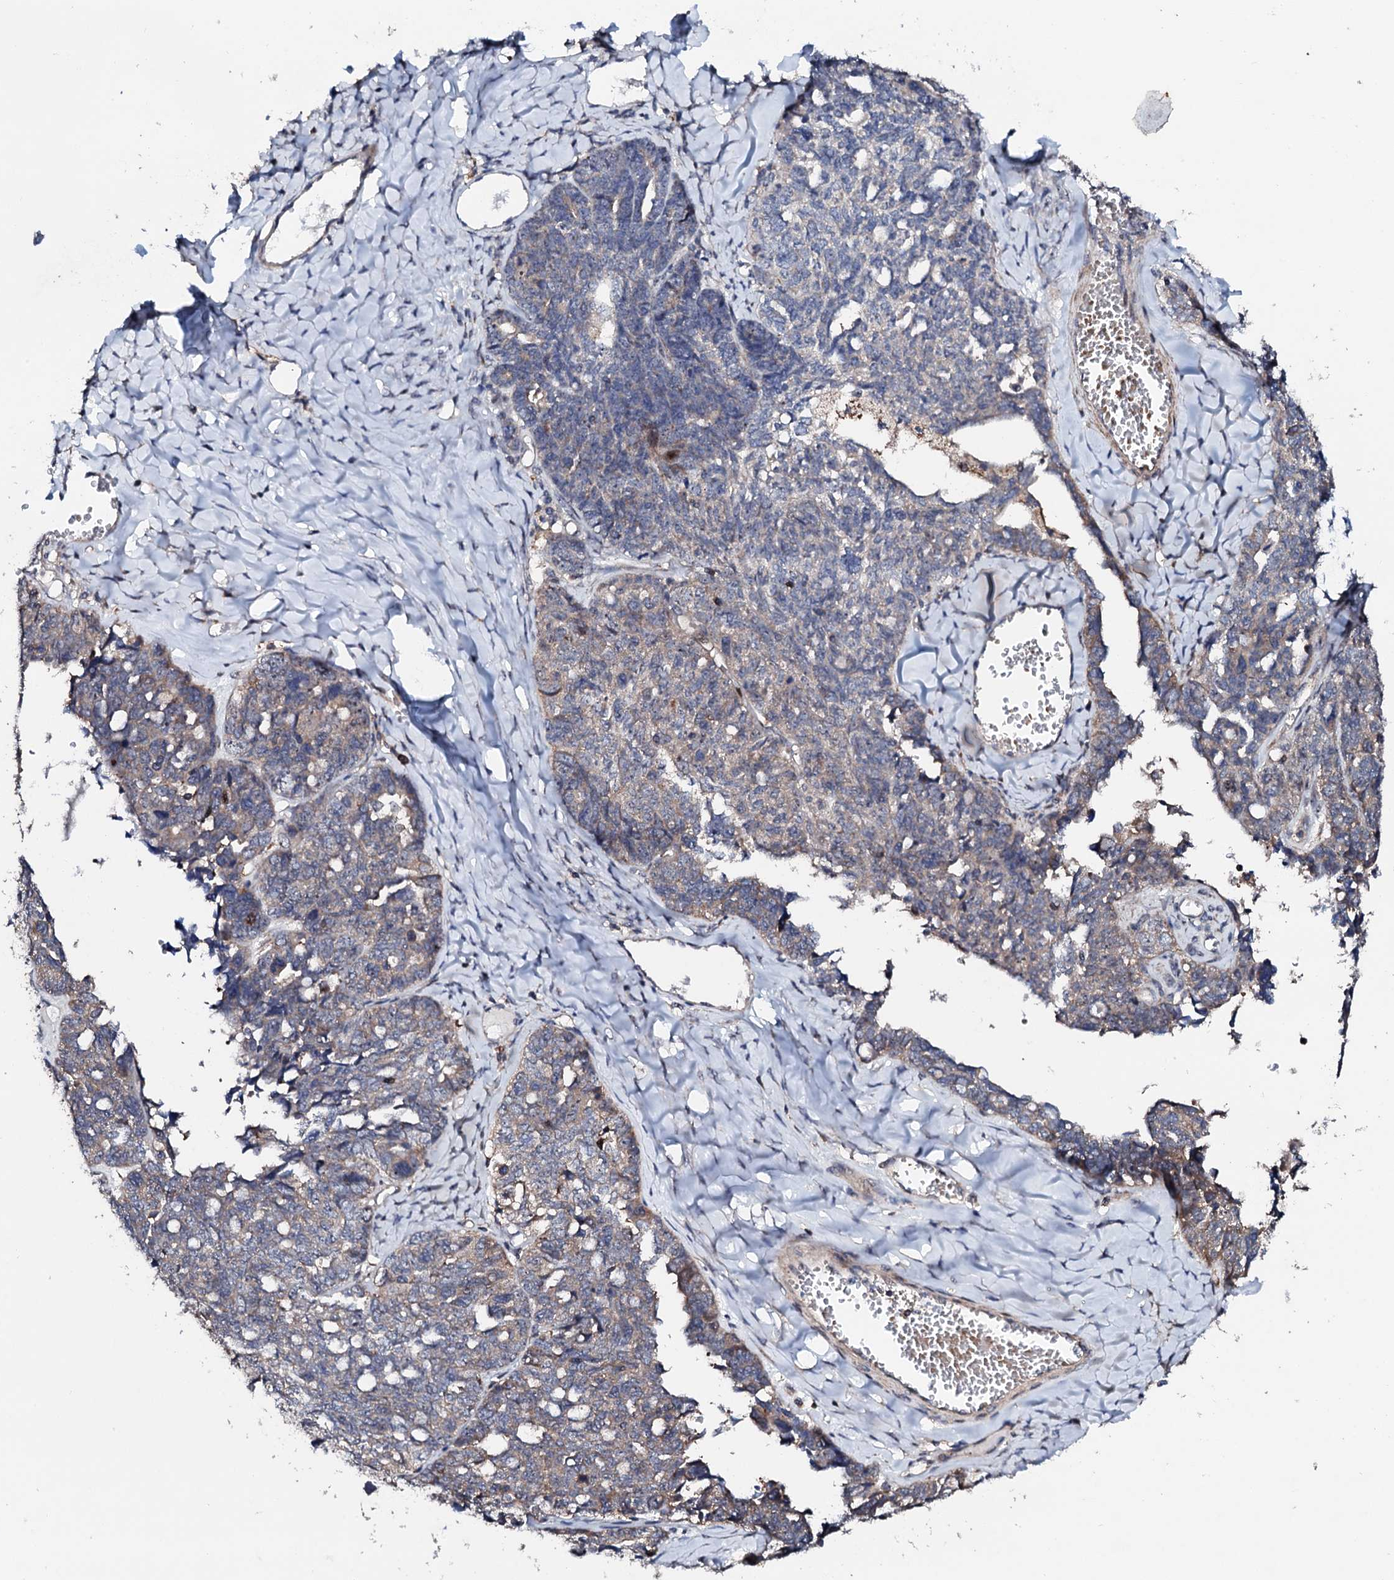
{"staining": {"intensity": "weak", "quantity": "<25%", "location": "cytoplasmic/membranous"}, "tissue": "ovarian cancer", "cell_type": "Tumor cells", "image_type": "cancer", "snomed": [{"axis": "morphology", "description": "Cystadenocarcinoma, serous, NOS"}, {"axis": "topography", "description": "Ovary"}], "caption": "This is an IHC image of human ovarian cancer. There is no expression in tumor cells.", "gene": "GTPBP4", "patient": {"sex": "female", "age": 79}}